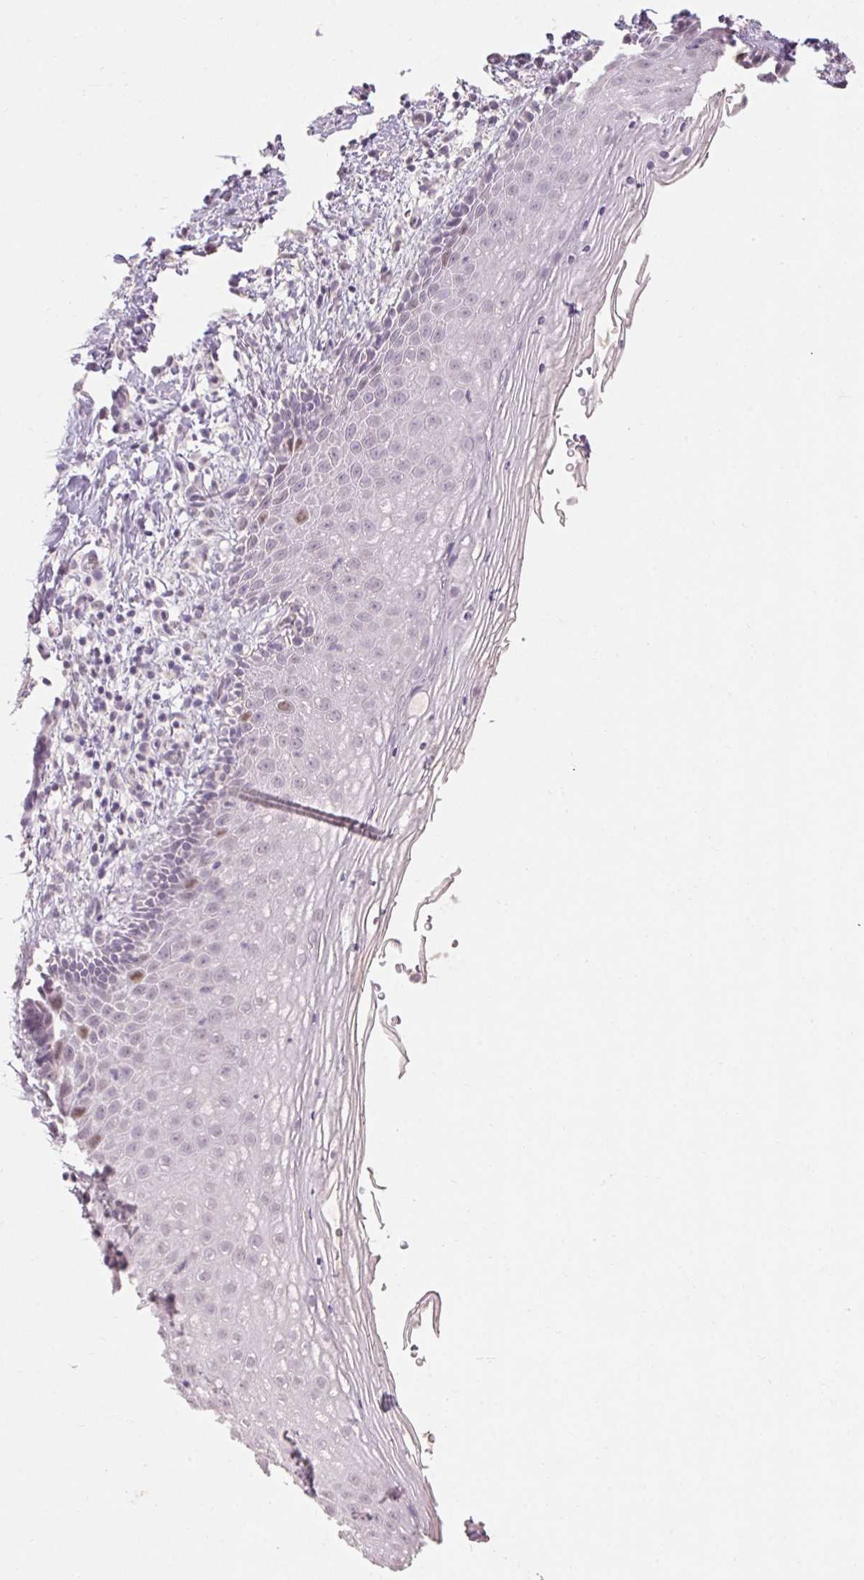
{"staining": {"intensity": "strong", "quantity": "<25%", "location": "nuclear"}, "tissue": "vagina", "cell_type": "Squamous epithelial cells", "image_type": "normal", "snomed": [{"axis": "morphology", "description": "Normal tissue, NOS"}, {"axis": "topography", "description": "Vagina"}], "caption": "The immunohistochemical stain highlights strong nuclear positivity in squamous epithelial cells of normal vagina.", "gene": "SKP2", "patient": {"sex": "female", "age": 51}}